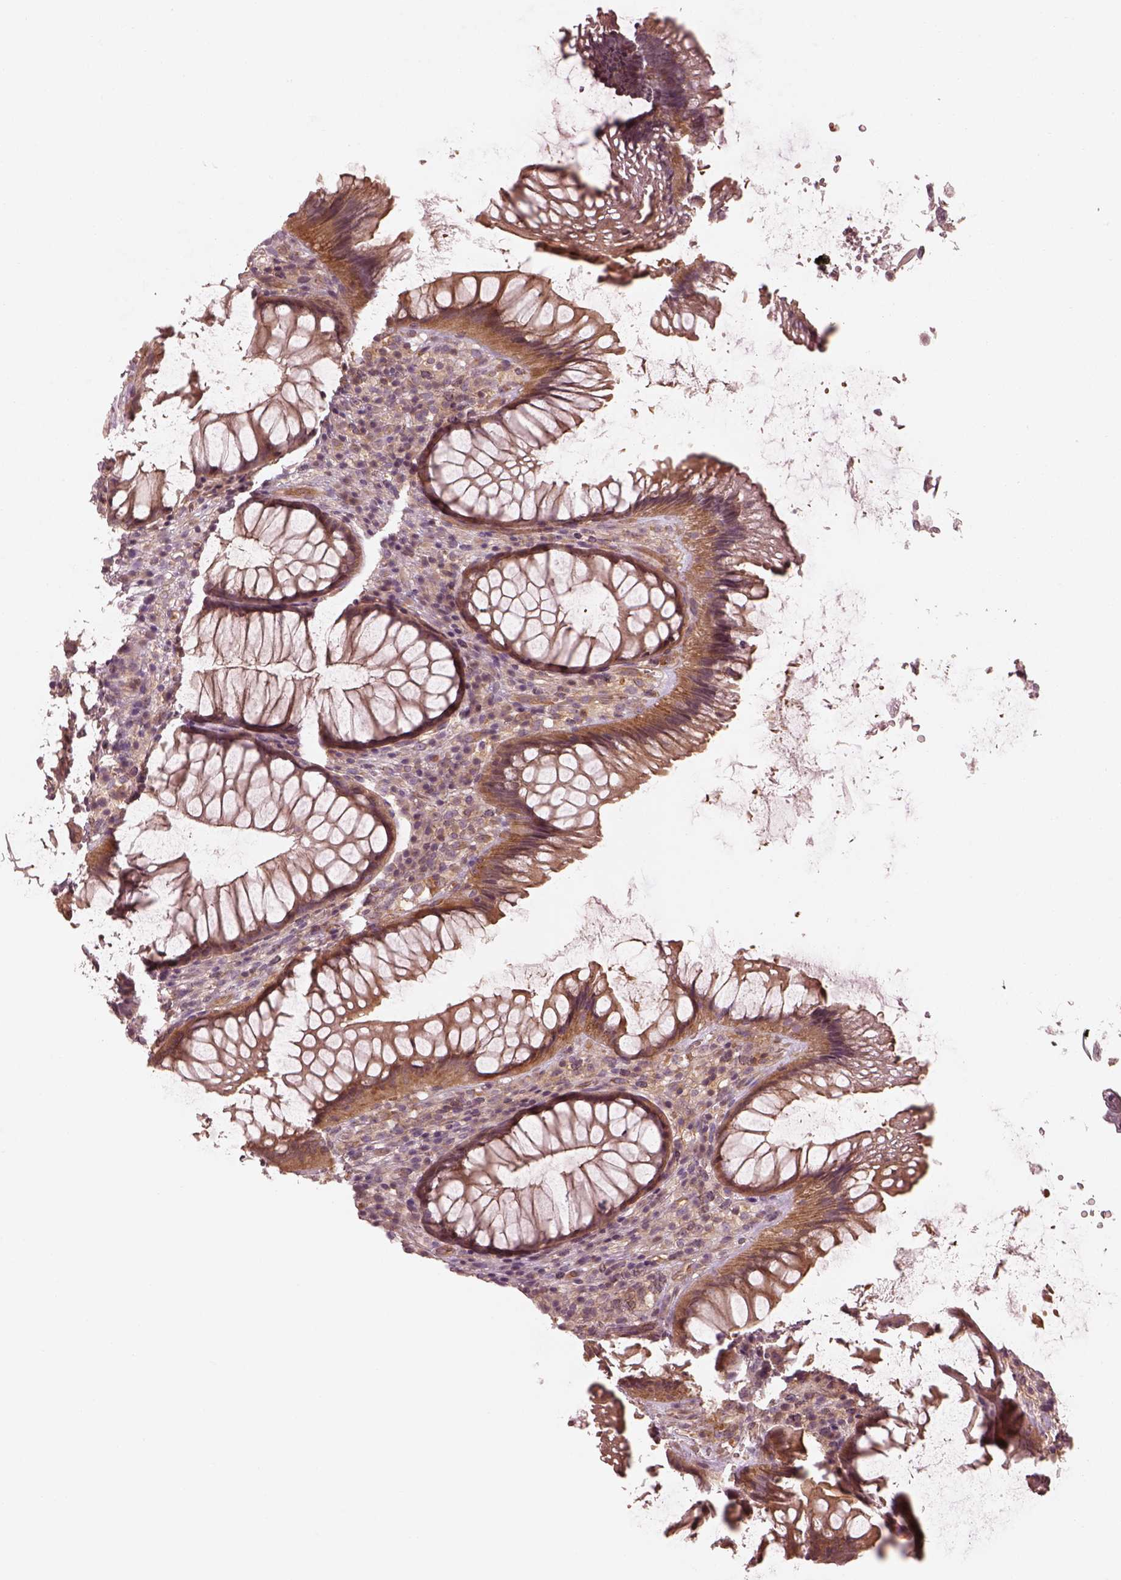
{"staining": {"intensity": "moderate", "quantity": ">75%", "location": "cytoplasmic/membranous"}, "tissue": "rectum", "cell_type": "Glandular cells", "image_type": "normal", "snomed": [{"axis": "morphology", "description": "Normal tissue, NOS"}, {"axis": "topography", "description": "Smooth muscle"}, {"axis": "topography", "description": "Rectum"}], "caption": "Glandular cells display medium levels of moderate cytoplasmic/membranous expression in about >75% of cells in normal rectum.", "gene": "FAM107B", "patient": {"sex": "male", "age": 53}}